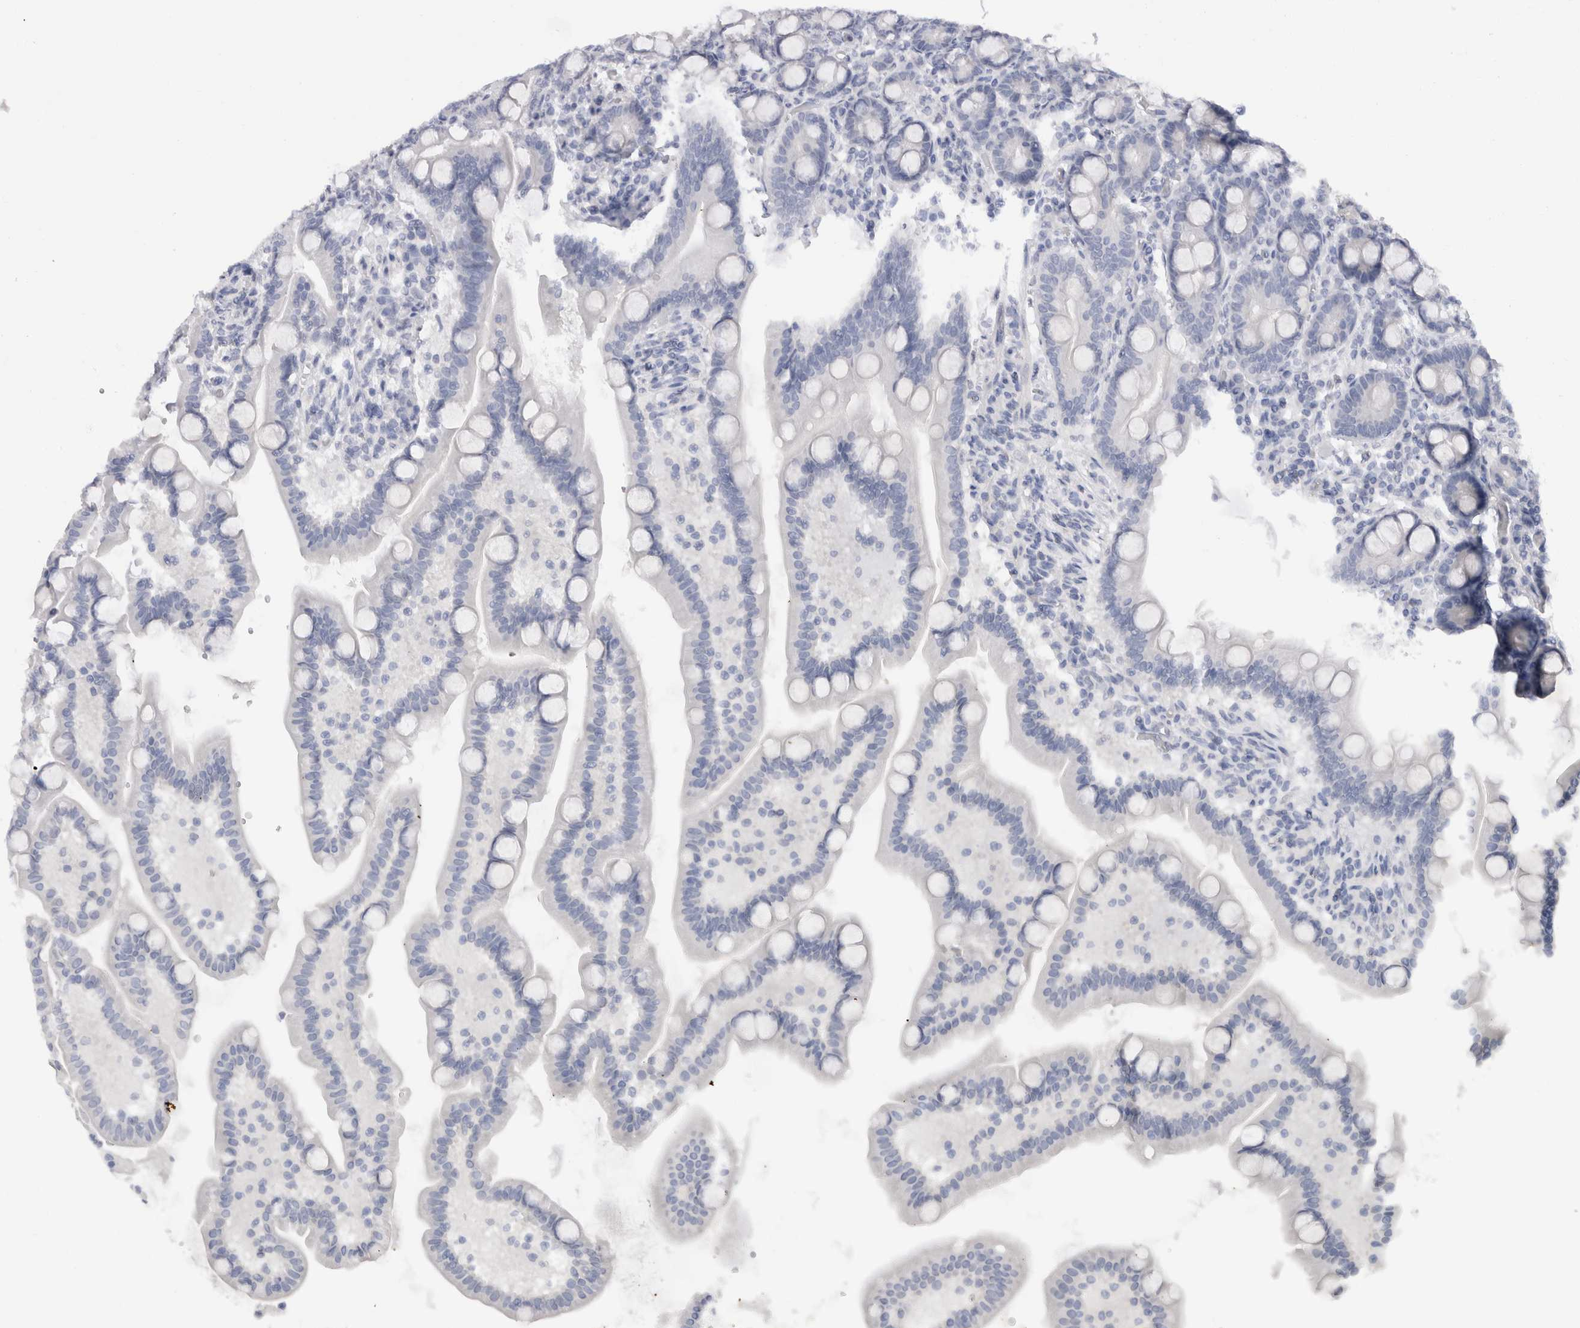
{"staining": {"intensity": "negative", "quantity": "none", "location": "none"}, "tissue": "duodenum", "cell_type": "Glandular cells", "image_type": "normal", "snomed": [{"axis": "morphology", "description": "Normal tissue, NOS"}, {"axis": "topography", "description": "Duodenum"}], "caption": "This is an immunohistochemistry (IHC) histopathology image of benign duodenum. There is no expression in glandular cells.", "gene": "C9orf50", "patient": {"sex": "male", "age": 54}}